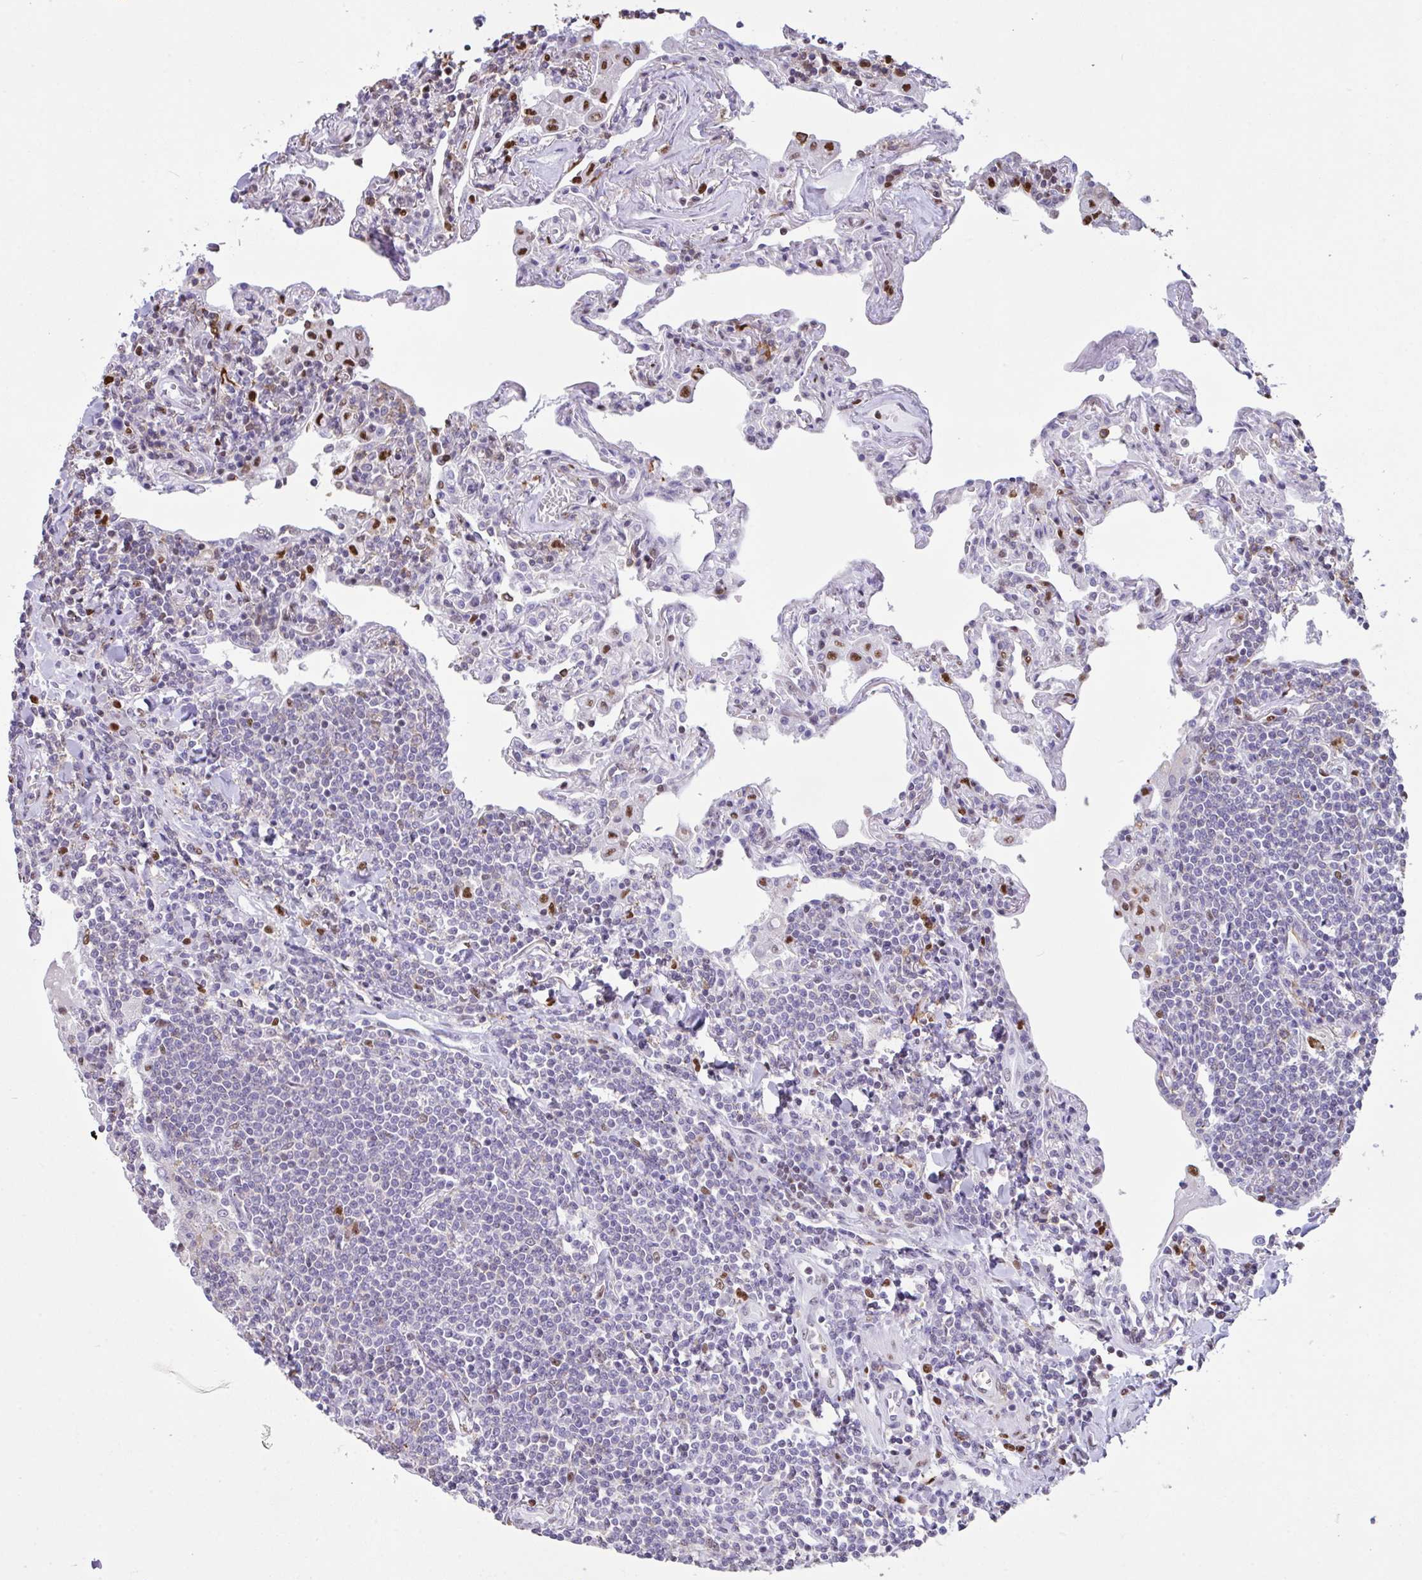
{"staining": {"intensity": "negative", "quantity": "none", "location": "none"}, "tissue": "lymphoma", "cell_type": "Tumor cells", "image_type": "cancer", "snomed": [{"axis": "morphology", "description": "Malignant lymphoma, non-Hodgkin's type, Low grade"}, {"axis": "topography", "description": "Lung"}], "caption": "Tumor cells show no significant protein staining in lymphoma.", "gene": "BTBD10", "patient": {"sex": "female", "age": 71}}